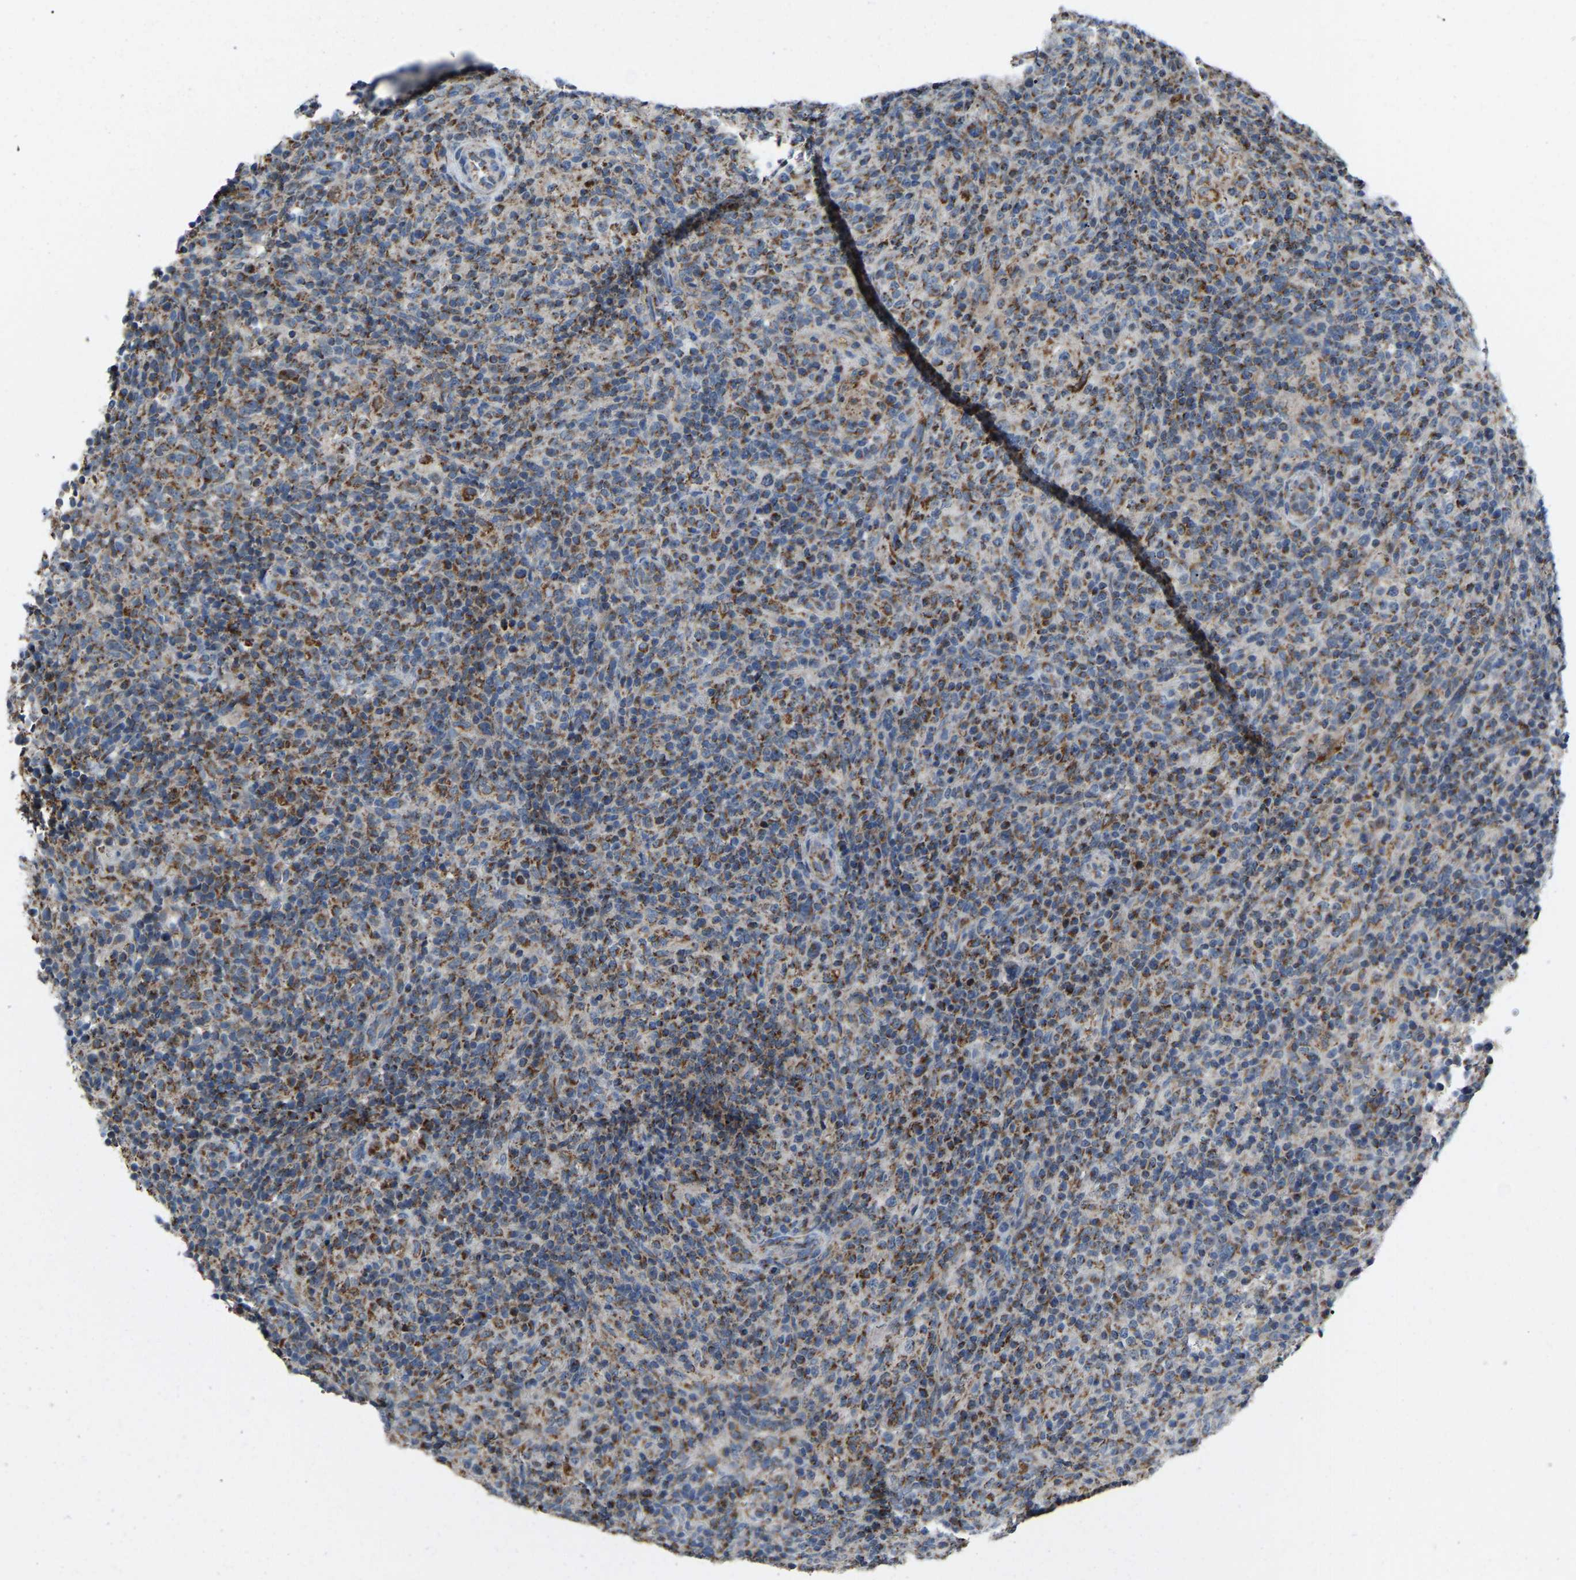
{"staining": {"intensity": "moderate", "quantity": ">75%", "location": "cytoplasmic/membranous"}, "tissue": "lymphoma", "cell_type": "Tumor cells", "image_type": "cancer", "snomed": [{"axis": "morphology", "description": "Malignant lymphoma, non-Hodgkin's type, High grade"}, {"axis": "topography", "description": "Lymph node"}], "caption": "Protein positivity by IHC displays moderate cytoplasmic/membranous expression in approximately >75% of tumor cells in malignant lymphoma, non-Hodgkin's type (high-grade).", "gene": "CANT1", "patient": {"sex": "female", "age": 76}}